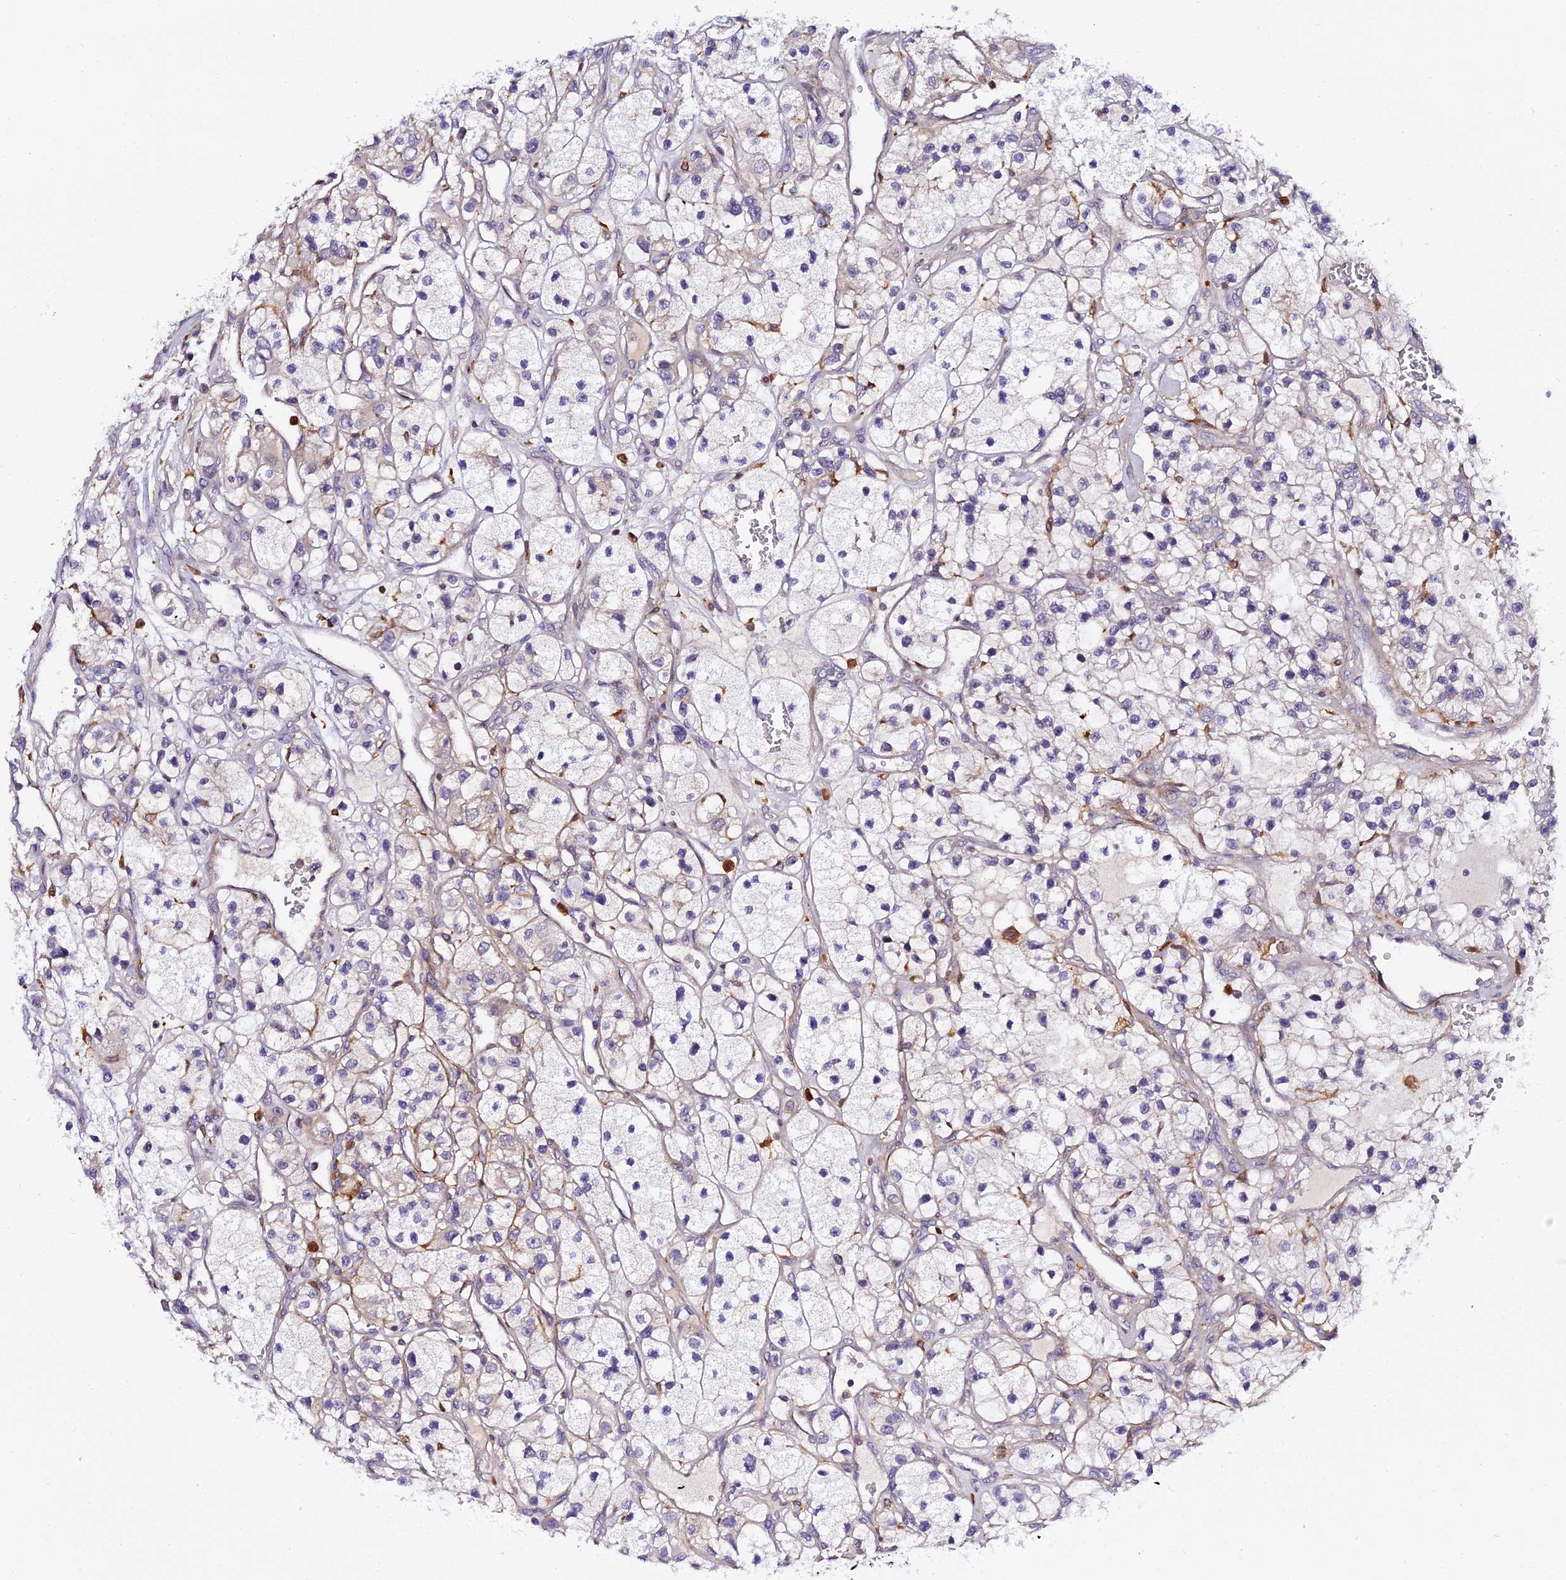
{"staining": {"intensity": "weak", "quantity": "25%-75%", "location": "cytoplasmic/membranous"}, "tissue": "renal cancer", "cell_type": "Tumor cells", "image_type": "cancer", "snomed": [{"axis": "morphology", "description": "Adenocarcinoma, NOS"}, {"axis": "topography", "description": "Kidney"}], "caption": "Immunohistochemistry (IHC) of adenocarcinoma (renal) demonstrates low levels of weak cytoplasmic/membranous expression in about 25%-75% of tumor cells. The protein is stained brown, and the nuclei are stained in blue (DAB (3,3'-diaminobenzidine) IHC with brightfield microscopy, high magnification).", "gene": "IL4I1", "patient": {"sex": "female", "age": 57}}